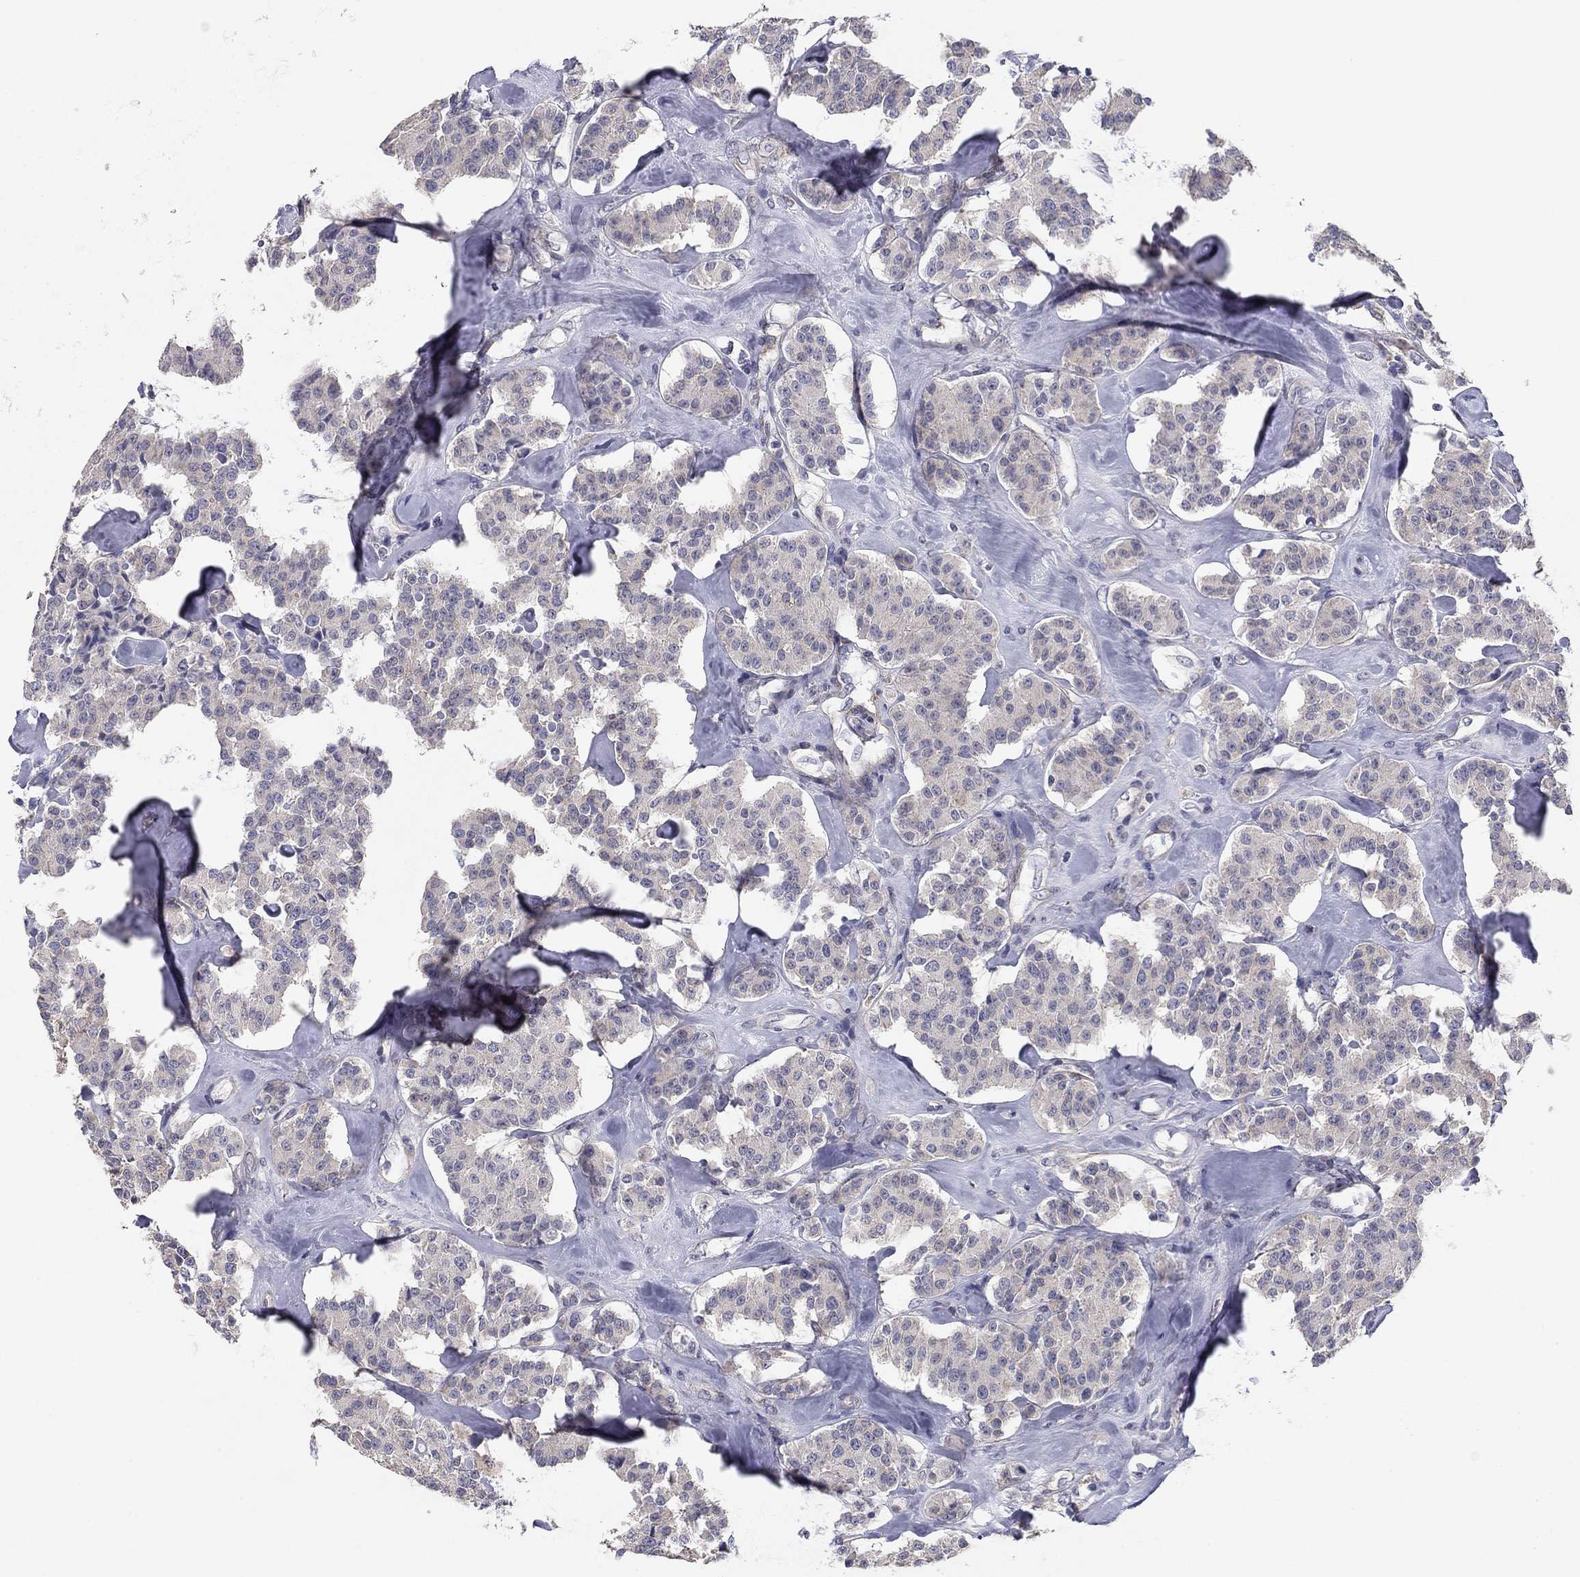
{"staining": {"intensity": "negative", "quantity": "none", "location": "none"}, "tissue": "carcinoid", "cell_type": "Tumor cells", "image_type": "cancer", "snomed": [{"axis": "morphology", "description": "Carcinoid, malignant, NOS"}, {"axis": "topography", "description": "Pancreas"}], "caption": "An image of malignant carcinoid stained for a protein demonstrates no brown staining in tumor cells.", "gene": "SEPTIN3", "patient": {"sex": "male", "age": 41}}